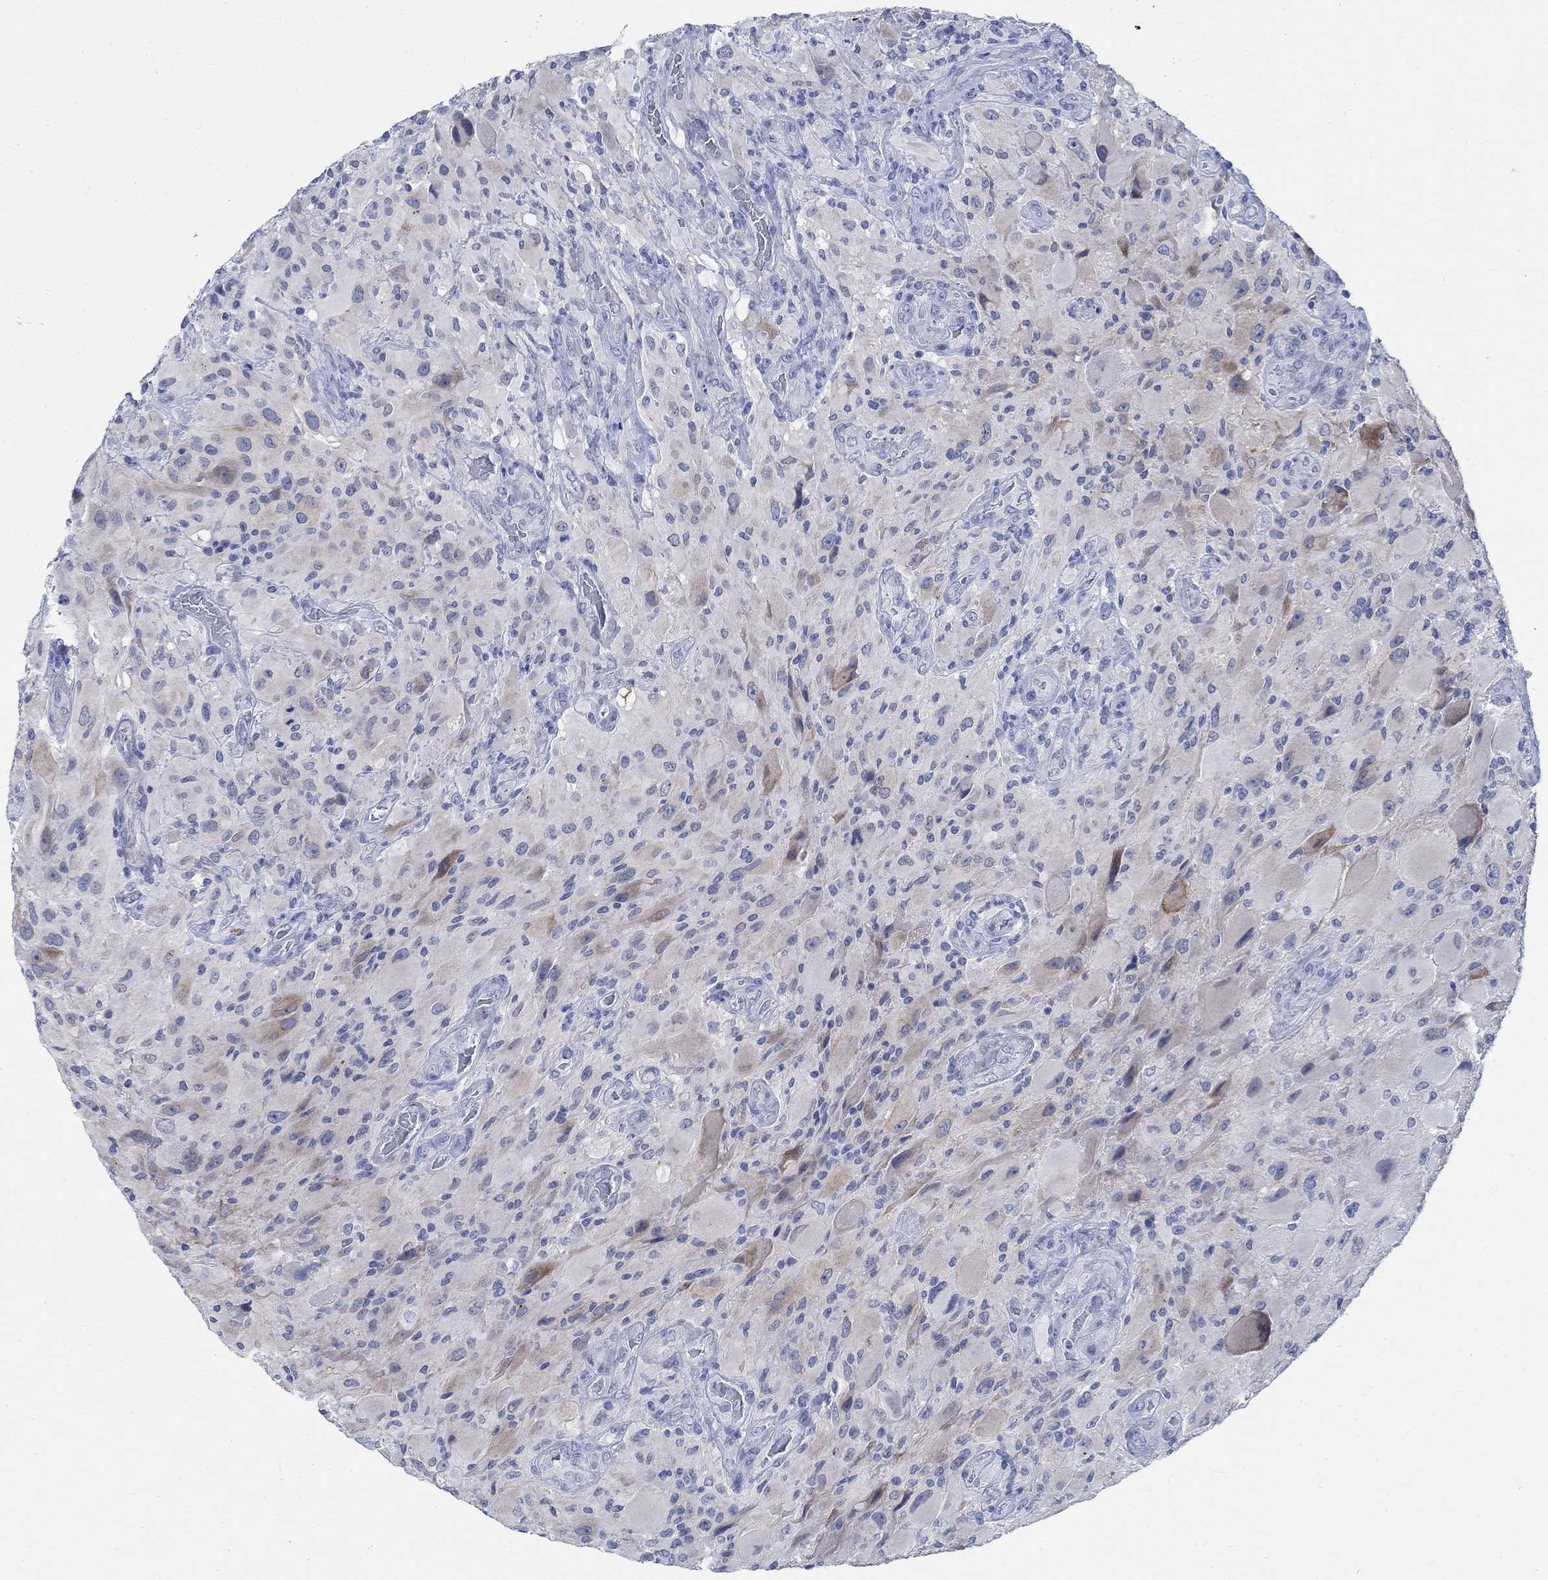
{"staining": {"intensity": "negative", "quantity": "none", "location": "none"}, "tissue": "glioma", "cell_type": "Tumor cells", "image_type": "cancer", "snomed": [{"axis": "morphology", "description": "Glioma, malignant, High grade"}, {"axis": "topography", "description": "Cerebral cortex"}], "caption": "Tumor cells are negative for protein expression in human glioma. (Immunohistochemistry (ihc), brightfield microscopy, high magnification).", "gene": "CAMK2N1", "patient": {"sex": "male", "age": 35}}